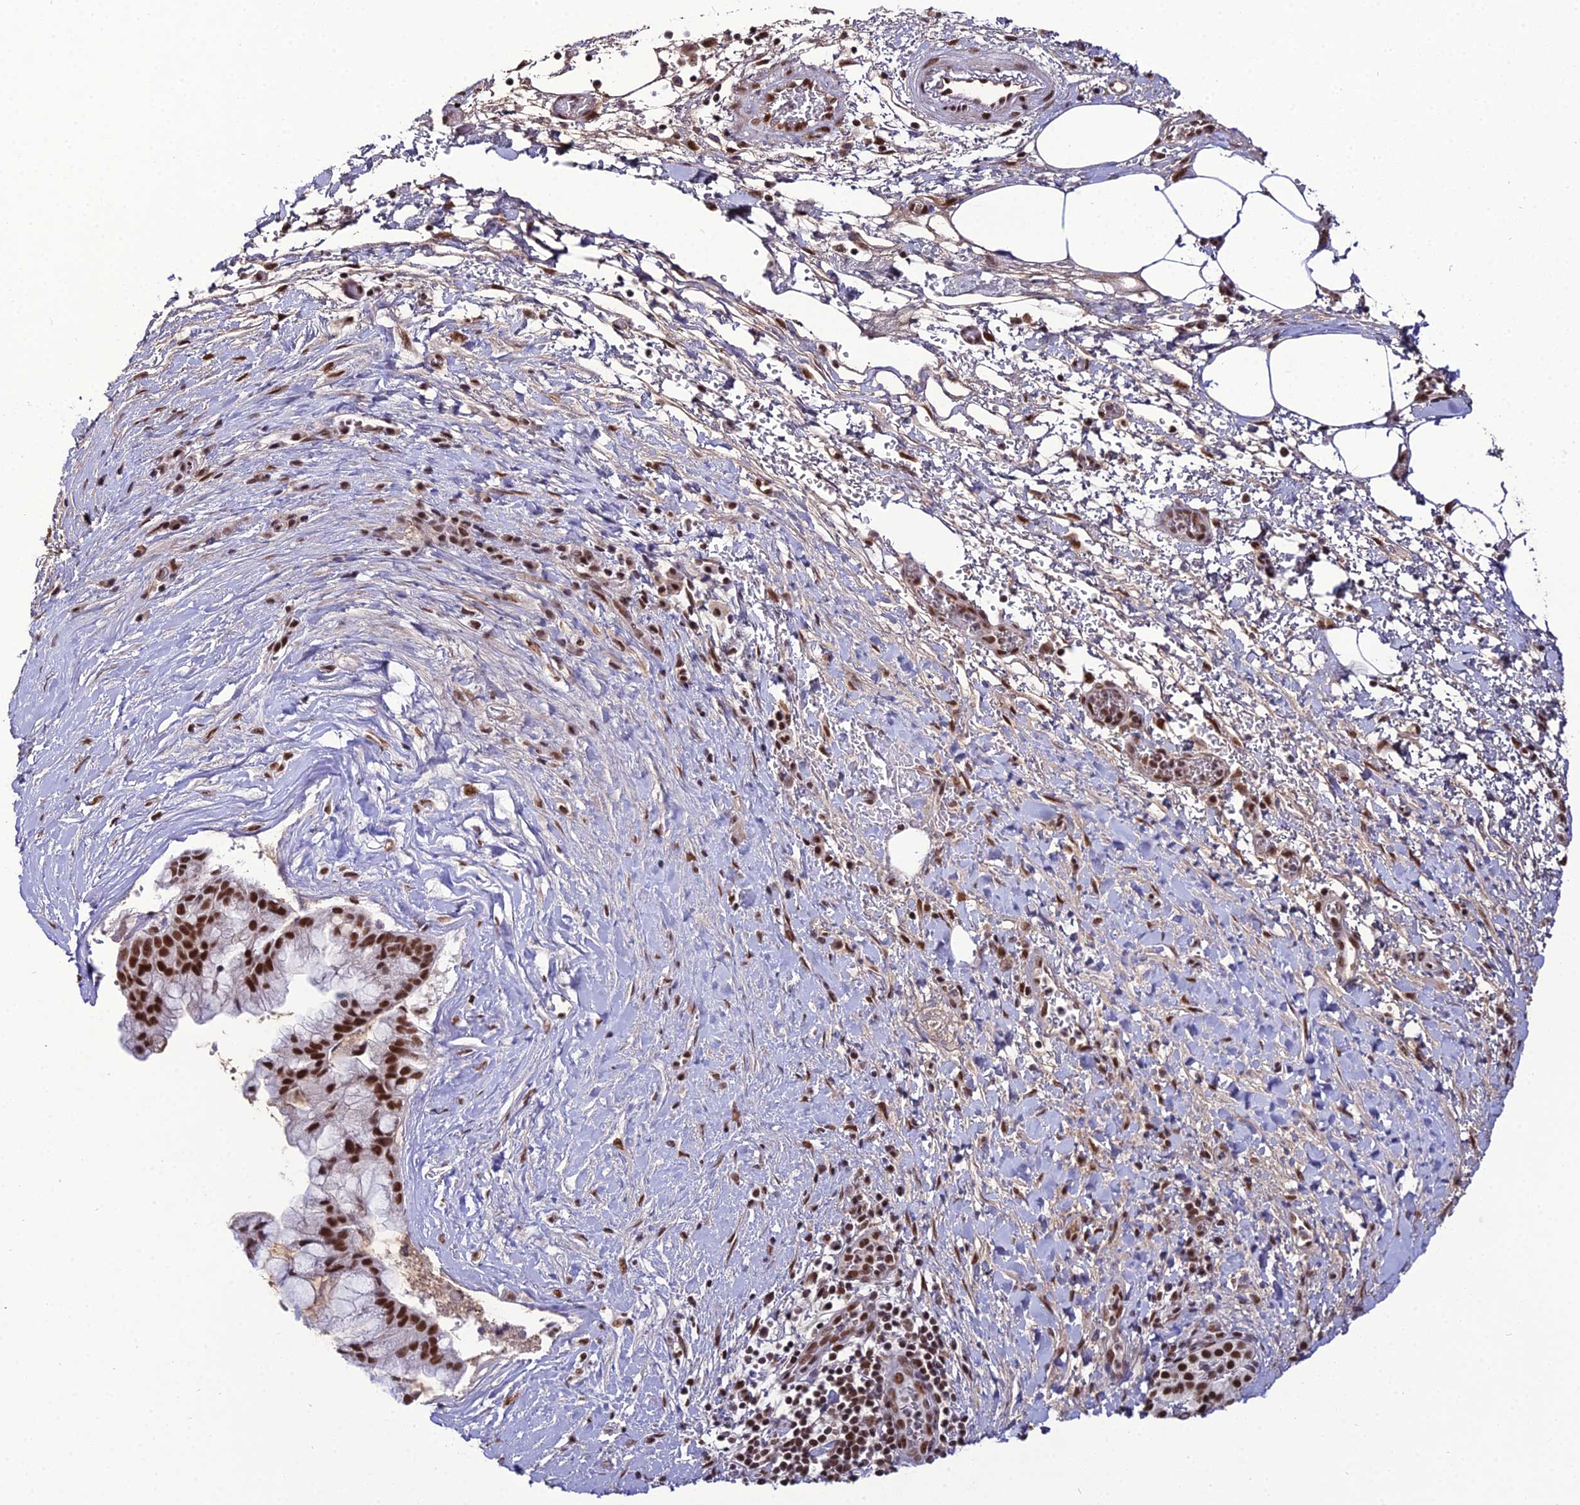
{"staining": {"intensity": "strong", "quantity": ">75%", "location": "nuclear"}, "tissue": "pancreatic cancer", "cell_type": "Tumor cells", "image_type": "cancer", "snomed": [{"axis": "morphology", "description": "Adenocarcinoma, NOS"}, {"axis": "topography", "description": "Pancreas"}], "caption": "Pancreatic cancer tissue demonstrates strong nuclear staining in approximately >75% of tumor cells, visualized by immunohistochemistry.", "gene": "RBM12", "patient": {"sex": "male", "age": 73}}